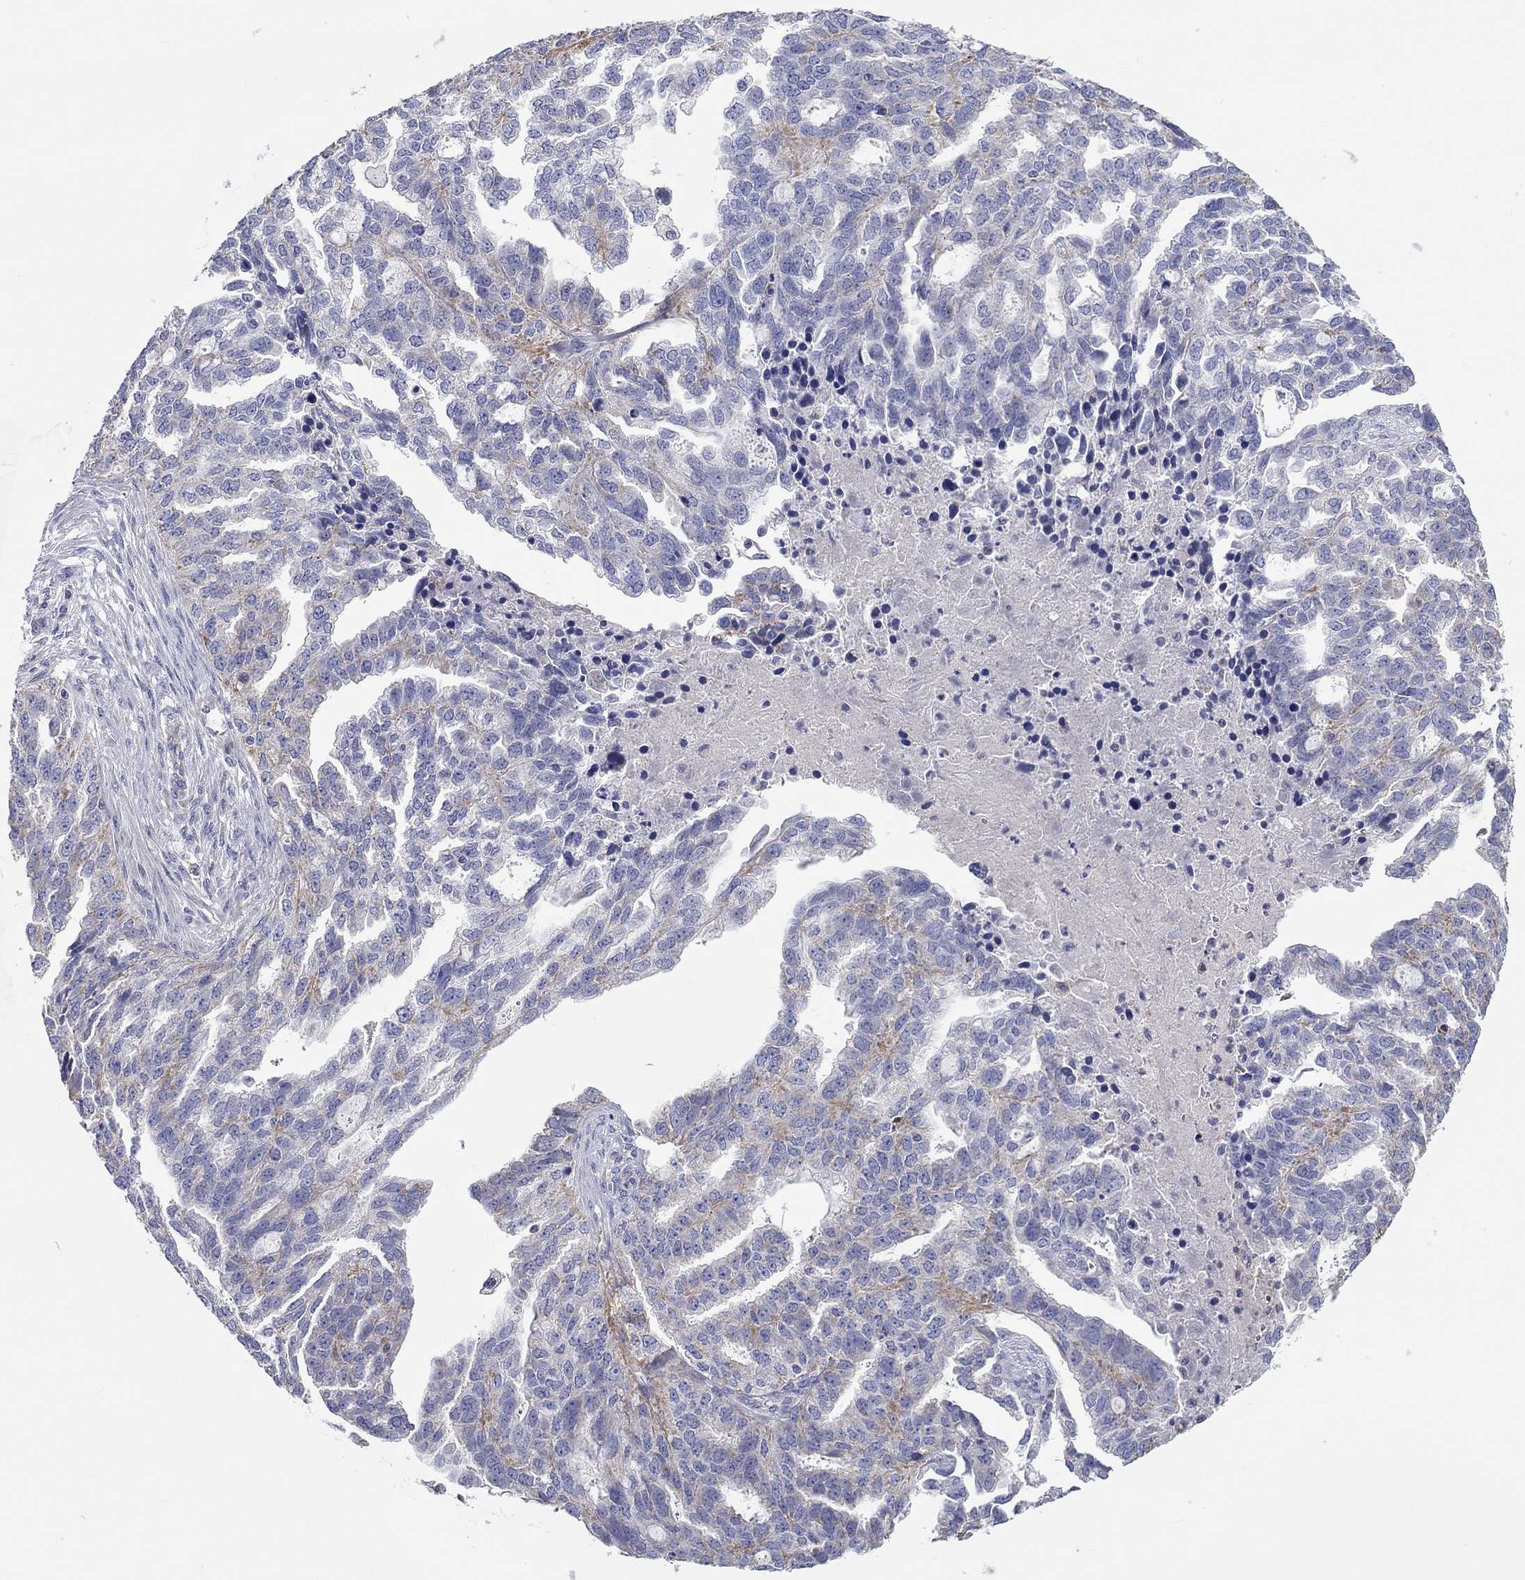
{"staining": {"intensity": "weak", "quantity": "<25%", "location": "cytoplasmic/membranous"}, "tissue": "ovarian cancer", "cell_type": "Tumor cells", "image_type": "cancer", "snomed": [{"axis": "morphology", "description": "Cystadenocarcinoma, serous, NOS"}, {"axis": "topography", "description": "Ovary"}], "caption": "Immunohistochemistry photomicrograph of human serous cystadenocarcinoma (ovarian) stained for a protein (brown), which exhibits no staining in tumor cells. The staining is performed using DAB (3,3'-diaminobenzidine) brown chromogen with nuclei counter-stained in using hematoxylin.", "gene": "RCAN1", "patient": {"sex": "female", "age": 51}}